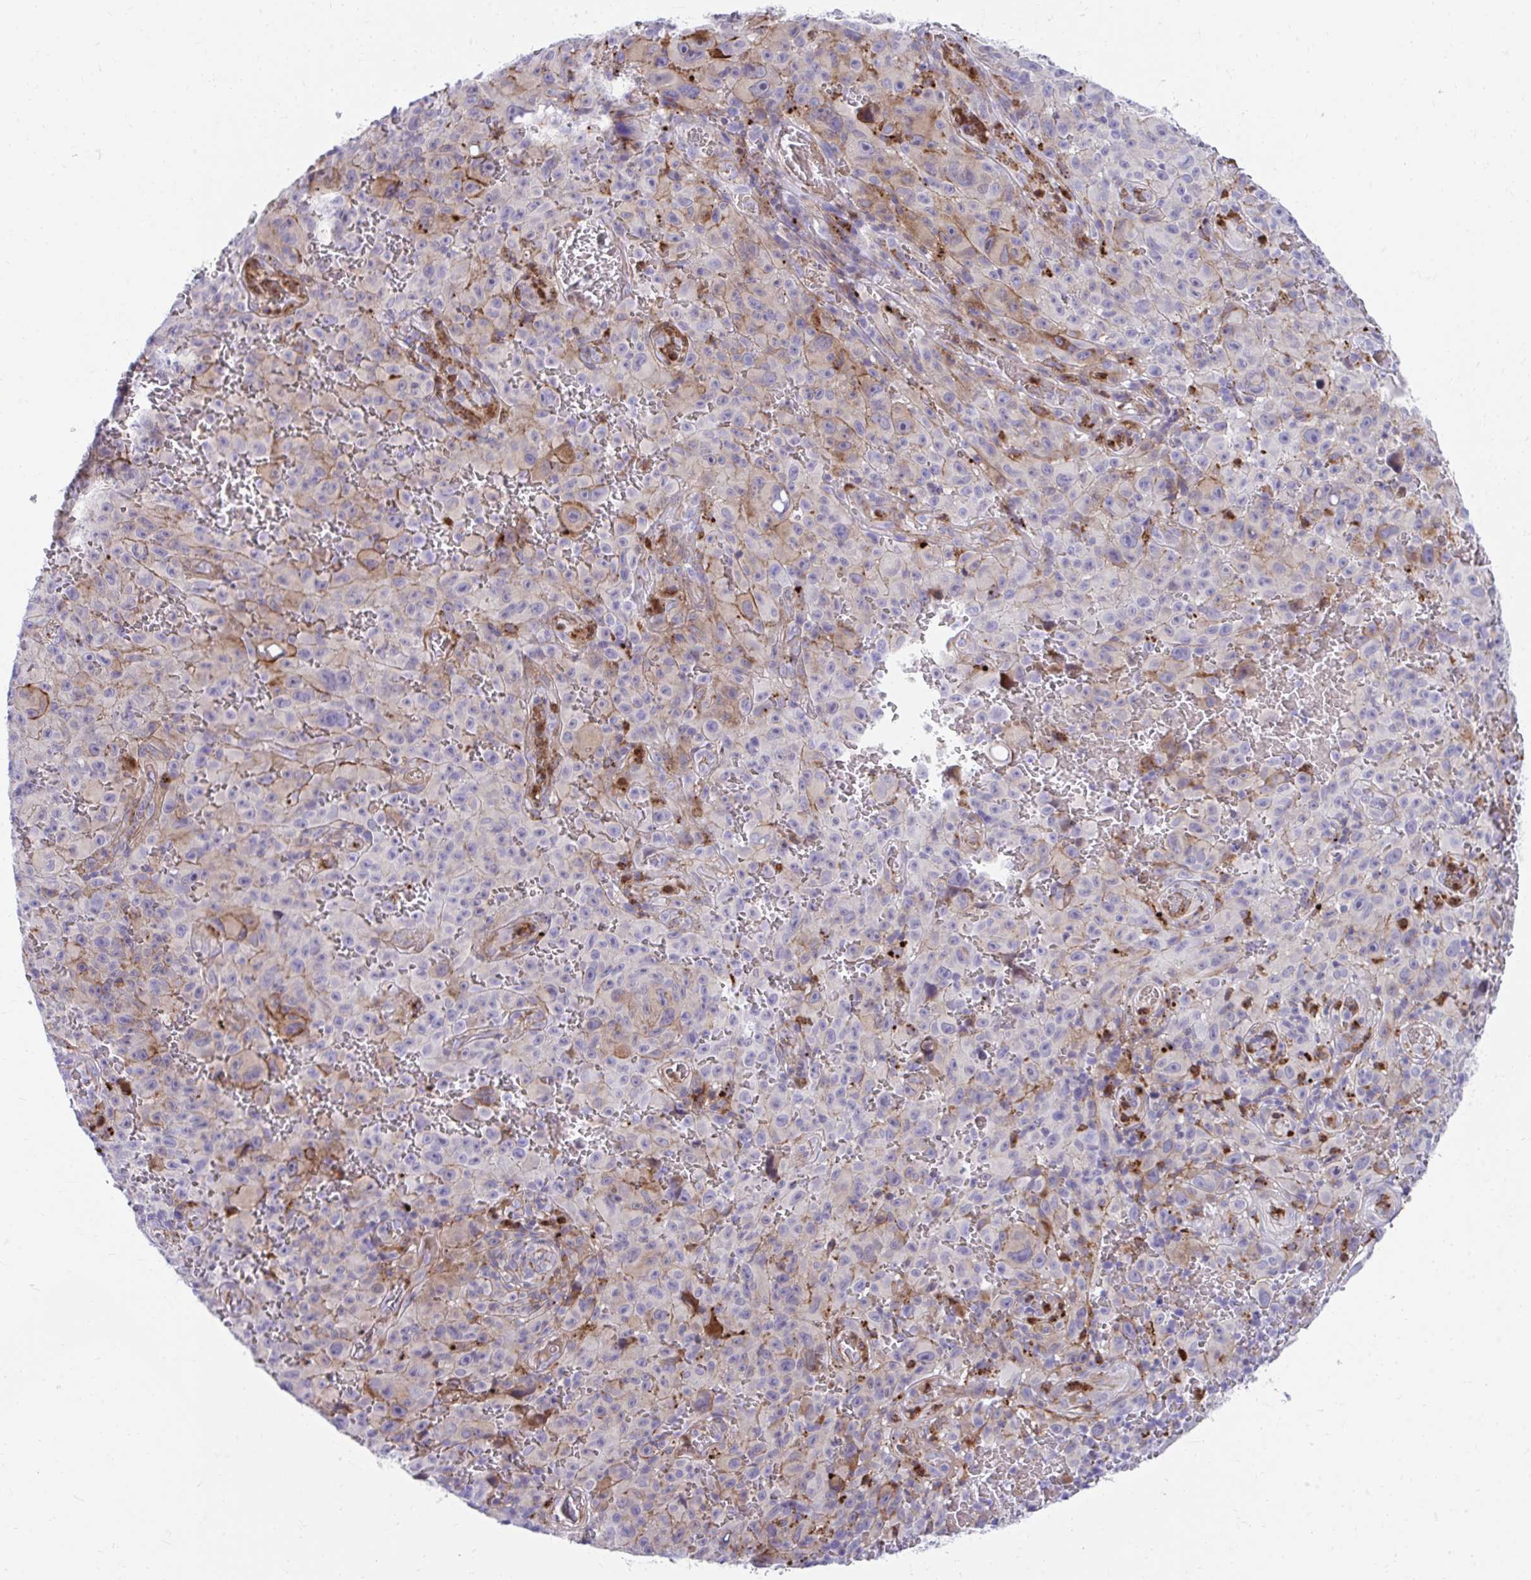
{"staining": {"intensity": "negative", "quantity": "none", "location": "none"}, "tissue": "melanoma", "cell_type": "Tumor cells", "image_type": "cancer", "snomed": [{"axis": "morphology", "description": "Malignant melanoma, NOS"}, {"axis": "topography", "description": "Skin"}], "caption": "Malignant melanoma stained for a protein using immunohistochemistry reveals no positivity tumor cells.", "gene": "CSTB", "patient": {"sex": "female", "age": 82}}